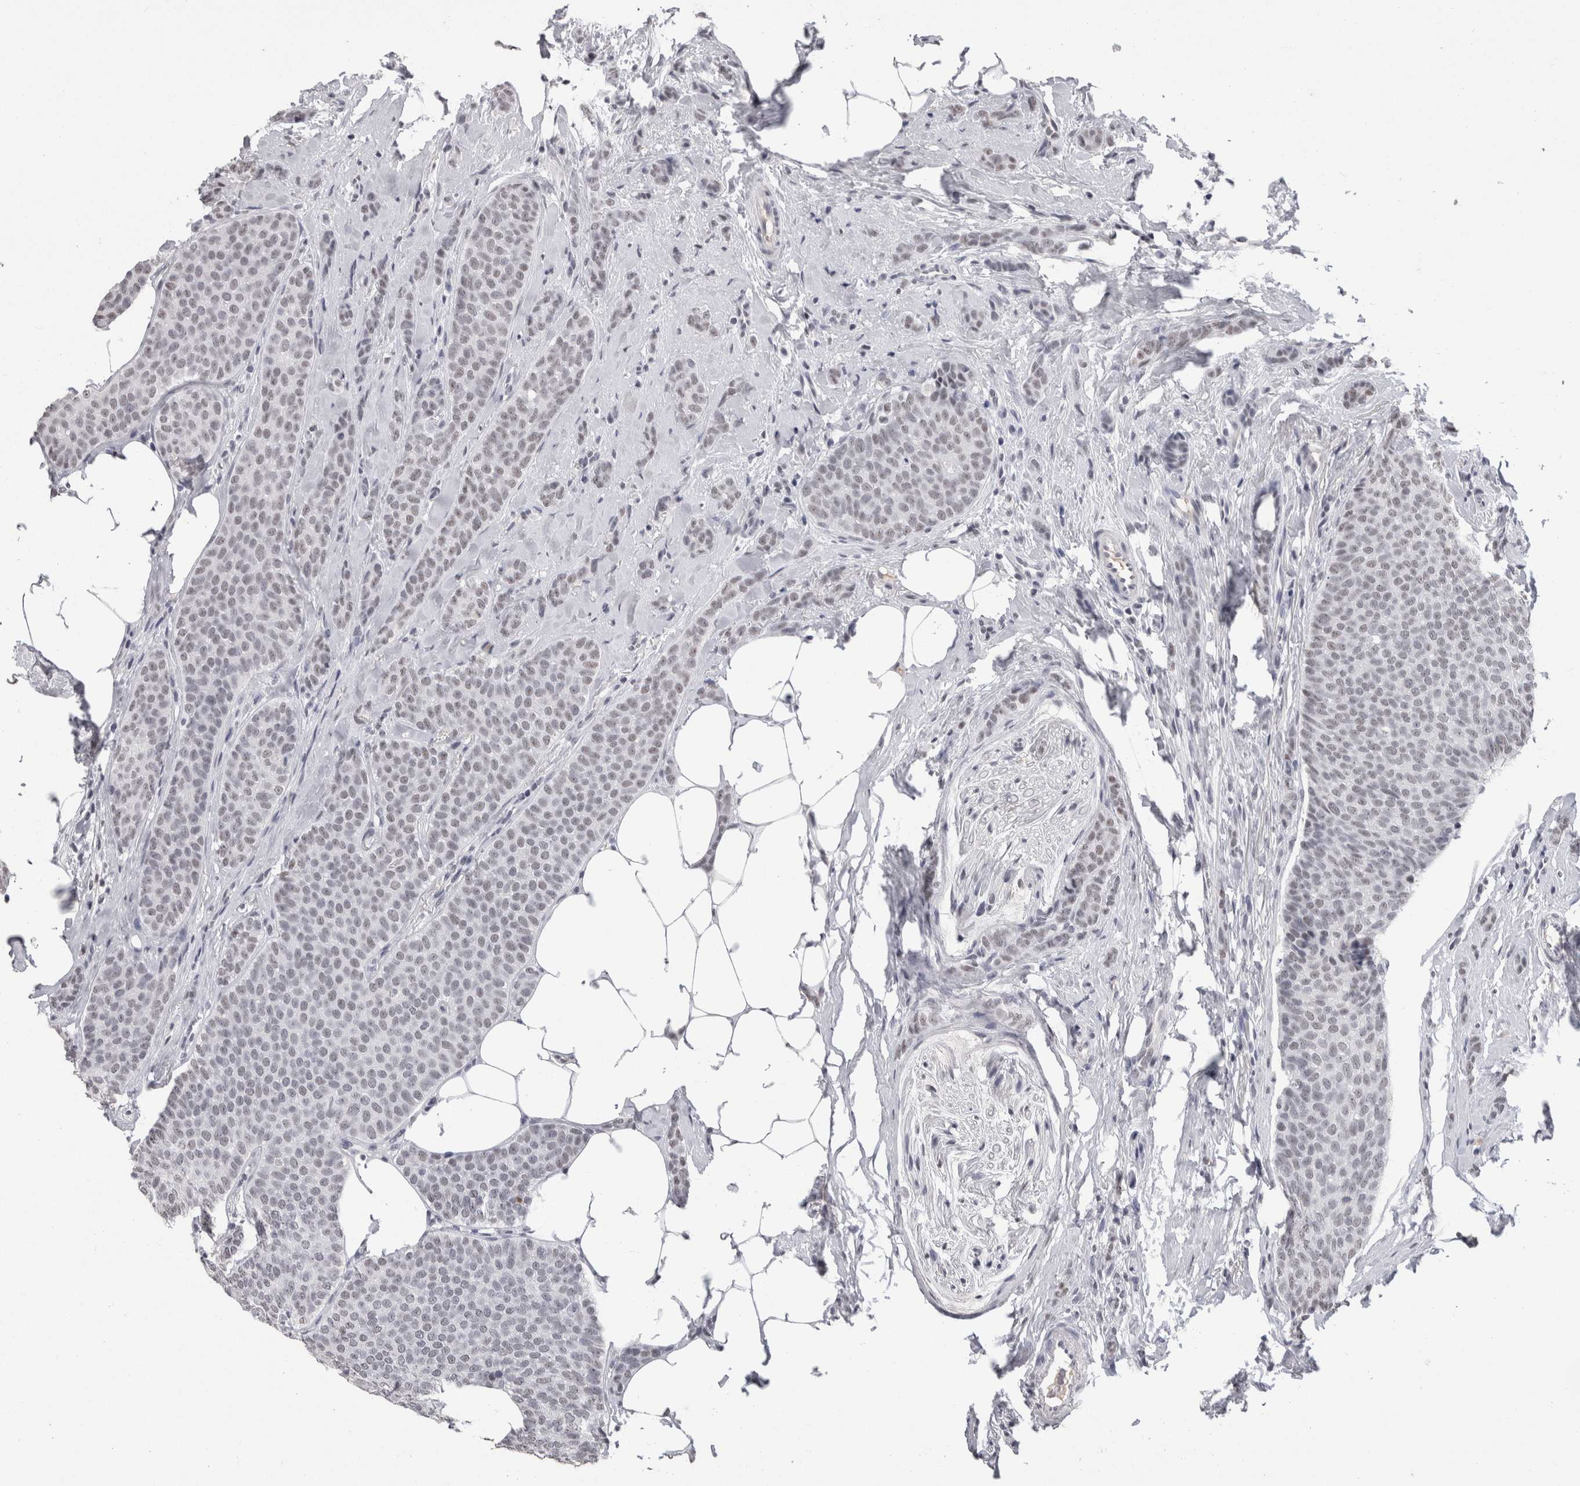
{"staining": {"intensity": "weak", "quantity": ">75%", "location": "nuclear"}, "tissue": "breast cancer", "cell_type": "Tumor cells", "image_type": "cancer", "snomed": [{"axis": "morphology", "description": "Lobular carcinoma"}, {"axis": "topography", "description": "Skin"}, {"axis": "topography", "description": "Breast"}], "caption": "DAB immunohistochemical staining of breast cancer displays weak nuclear protein staining in approximately >75% of tumor cells.", "gene": "DDX17", "patient": {"sex": "female", "age": 46}}